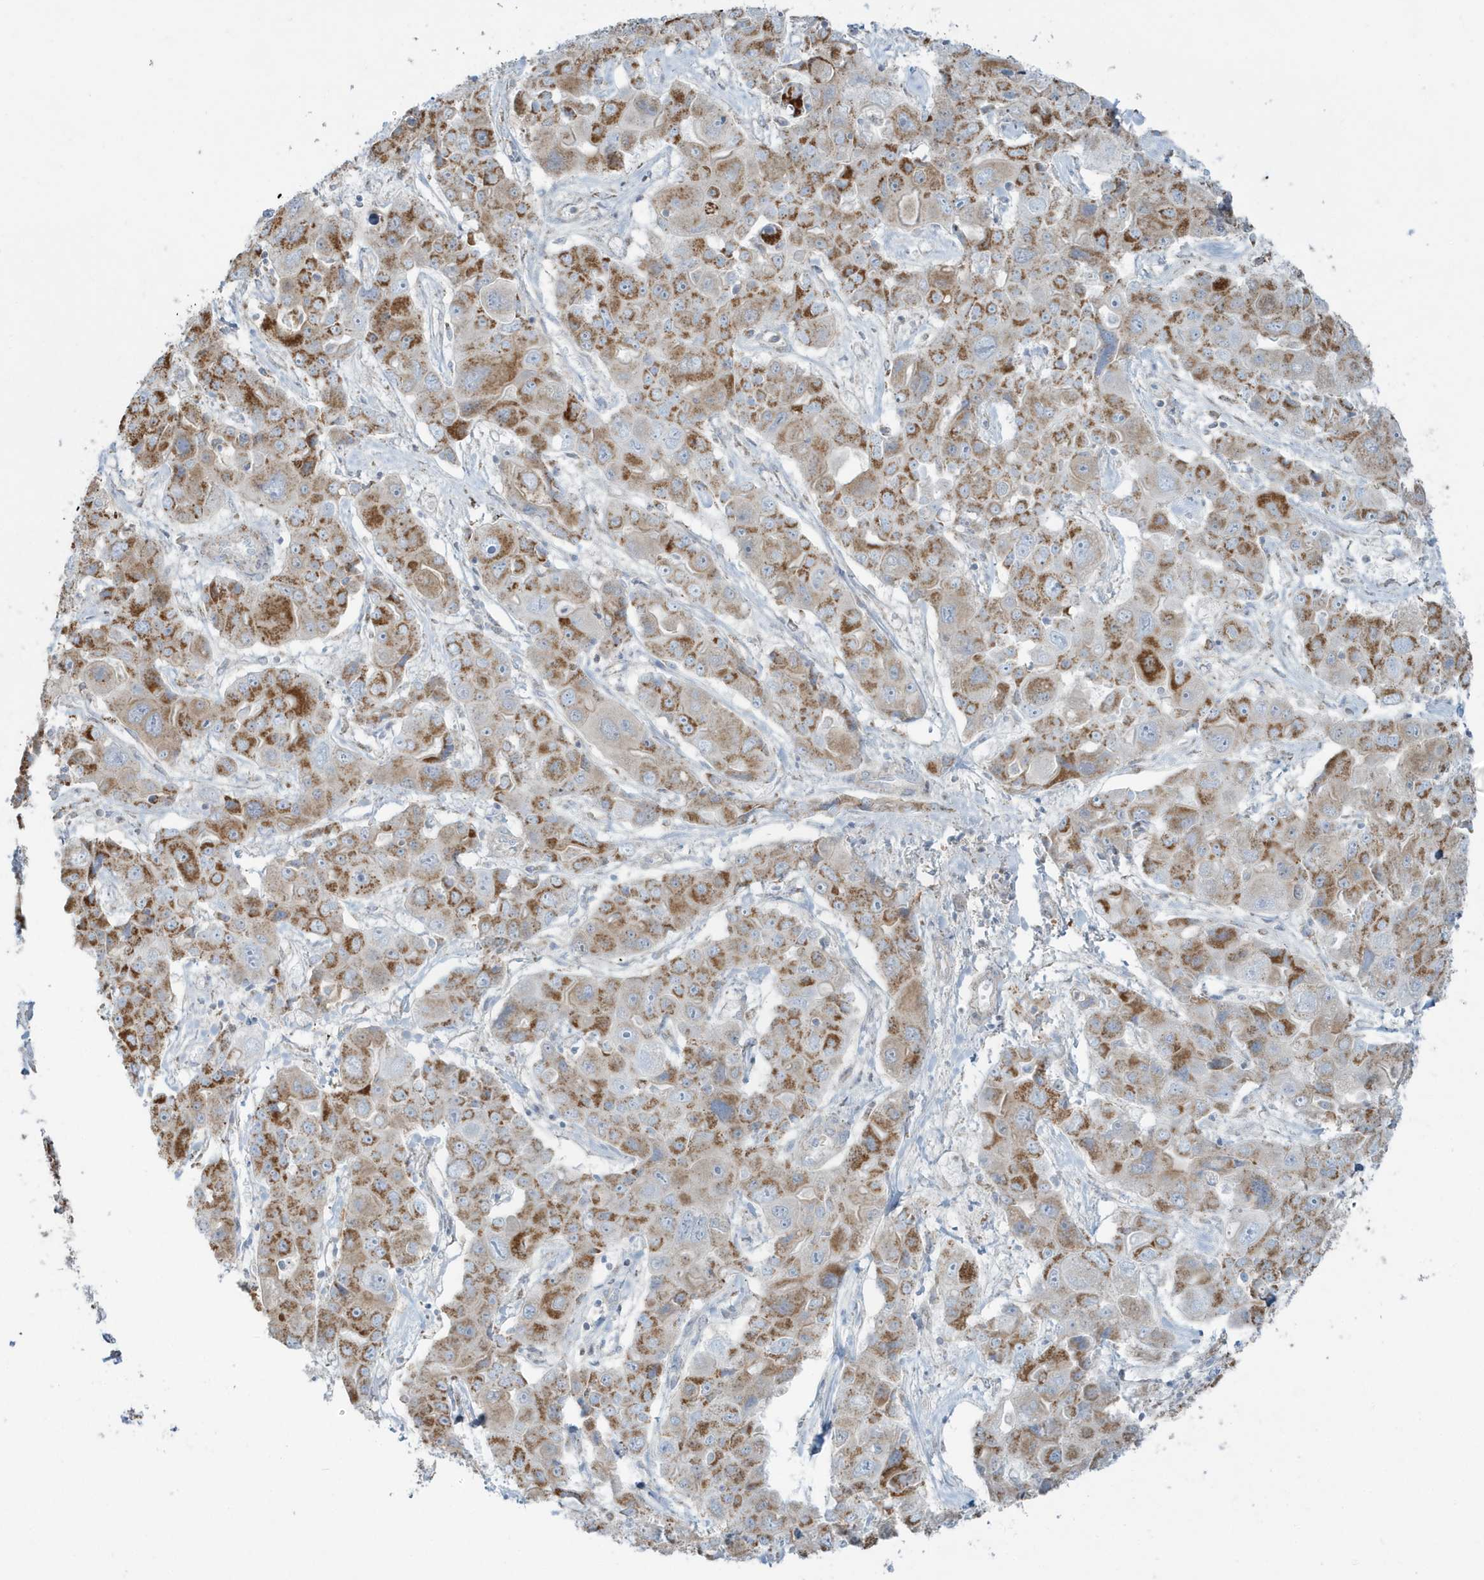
{"staining": {"intensity": "strong", "quantity": "25%-75%", "location": "cytoplasmic/membranous"}, "tissue": "liver cancer", "cell_type": "Tumor cells", "image_type": "cancer", "snomed": [{"axis": "morphology", "description": "Cholangiocarcinoma"}, {"axis": "topography", "description": "Liver"}], "caption": "DAB (3,3'-diaminobenzidine) immunohistochemical staining of liver cancer (cholangiocarcinoma) exhibits strong cytoplasmic/membranous protein expression in about 25%-75% of tumor cells.", "gene": "RAB11FIP3", "patient": {"sex": "male", "age": 67}}